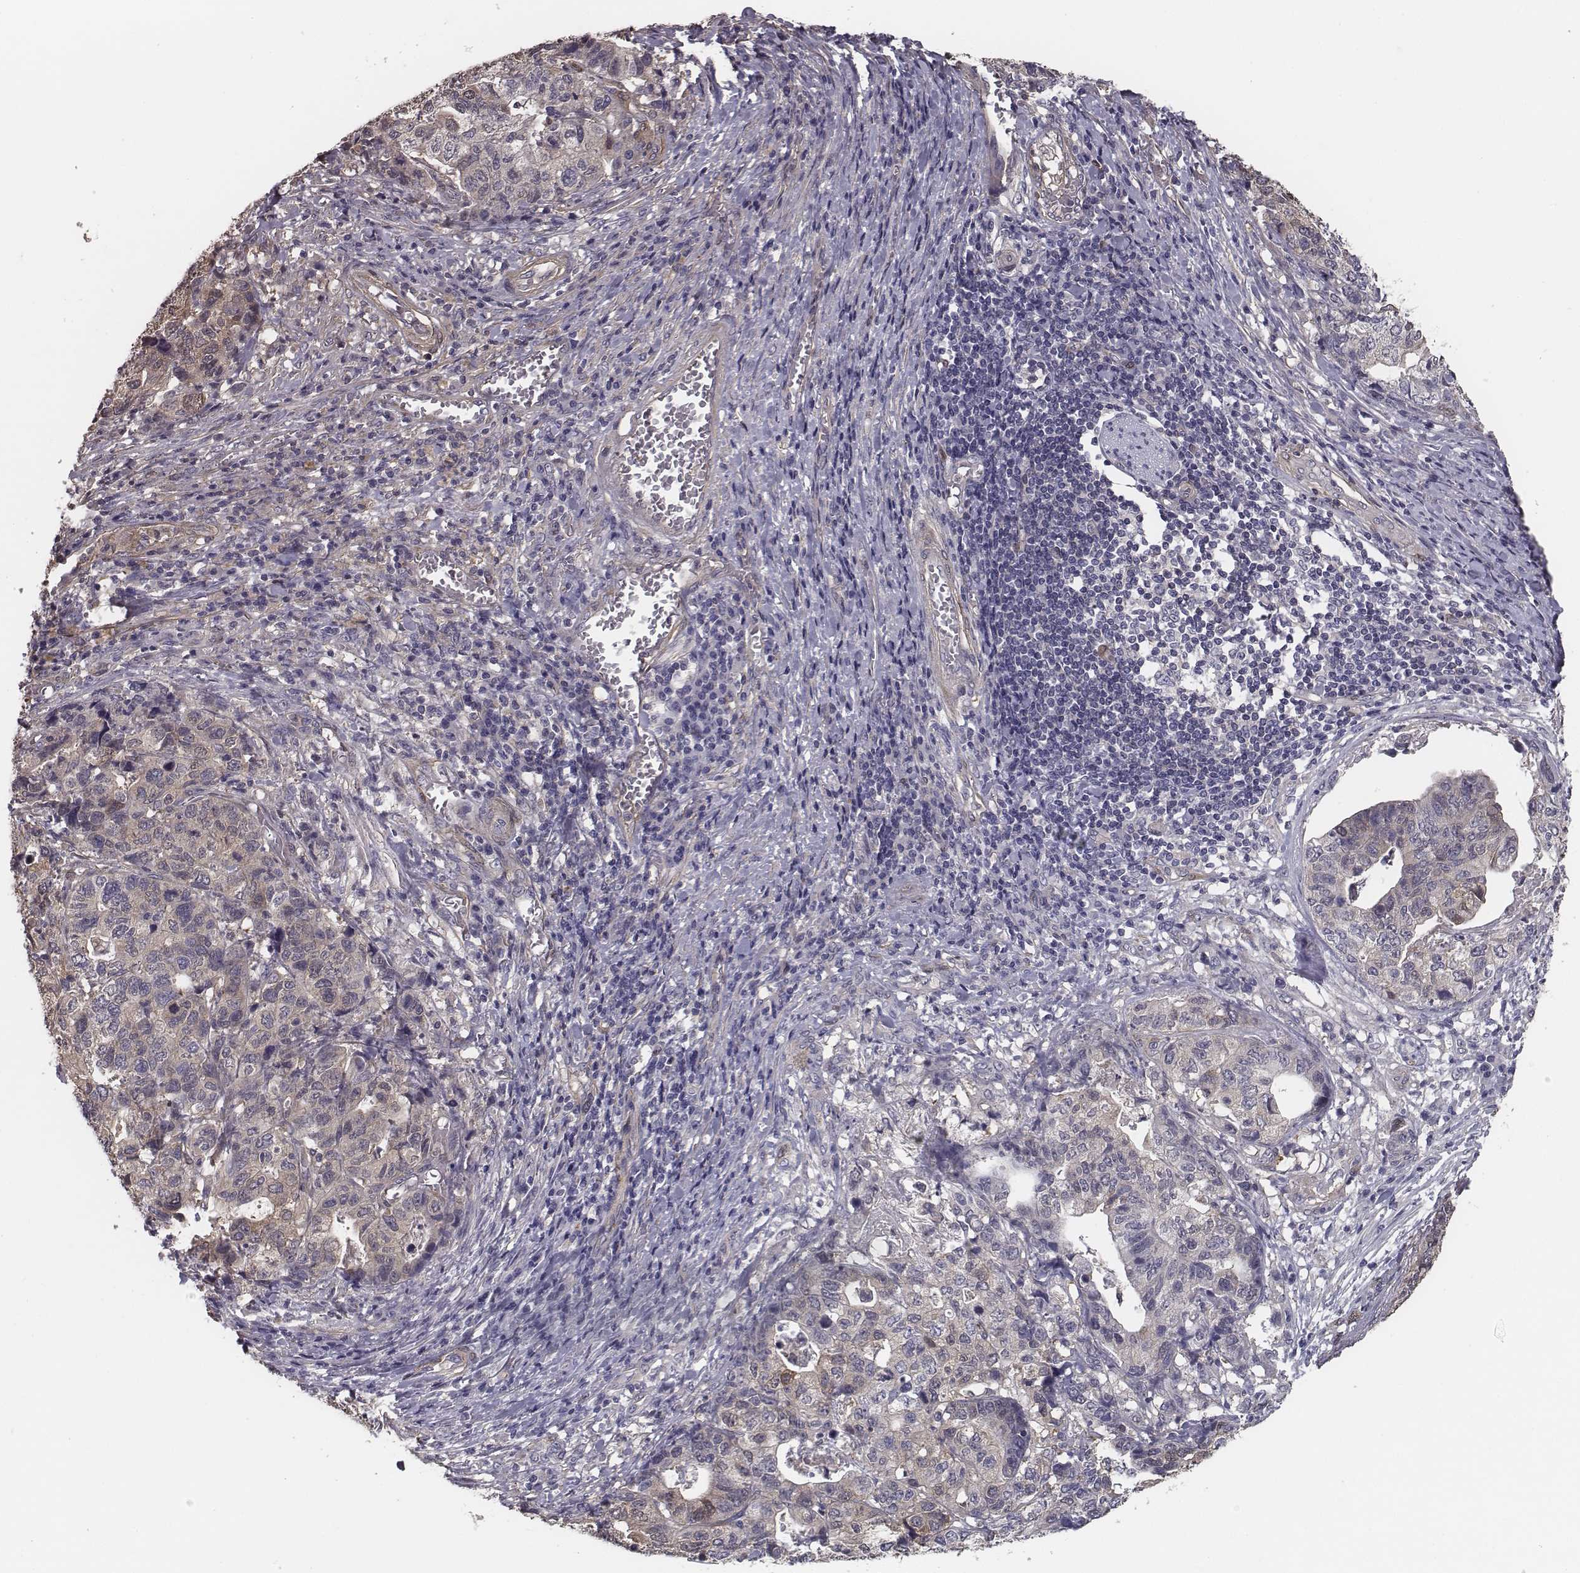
{"staining": {"intensity": "weak", "quantity": "<25%", "location": "cytoplasmic/membranous"}, "tissue": "stomach cancer", "cell_type": "Tumor cells", "image_type": "cancer", "snomed": [{"axis": "morphology", "description": "Adenocarcinoma, NOS"}, {"axis": "topography", "description": "Stomach, upper"}], "caption": "Stomach cancer stained for a protein using immunohistochemistry (IHC) displays no positivity tumor cells.", "gene": "ISYNA1", "patient": {"sex": "female", "age": 67}}